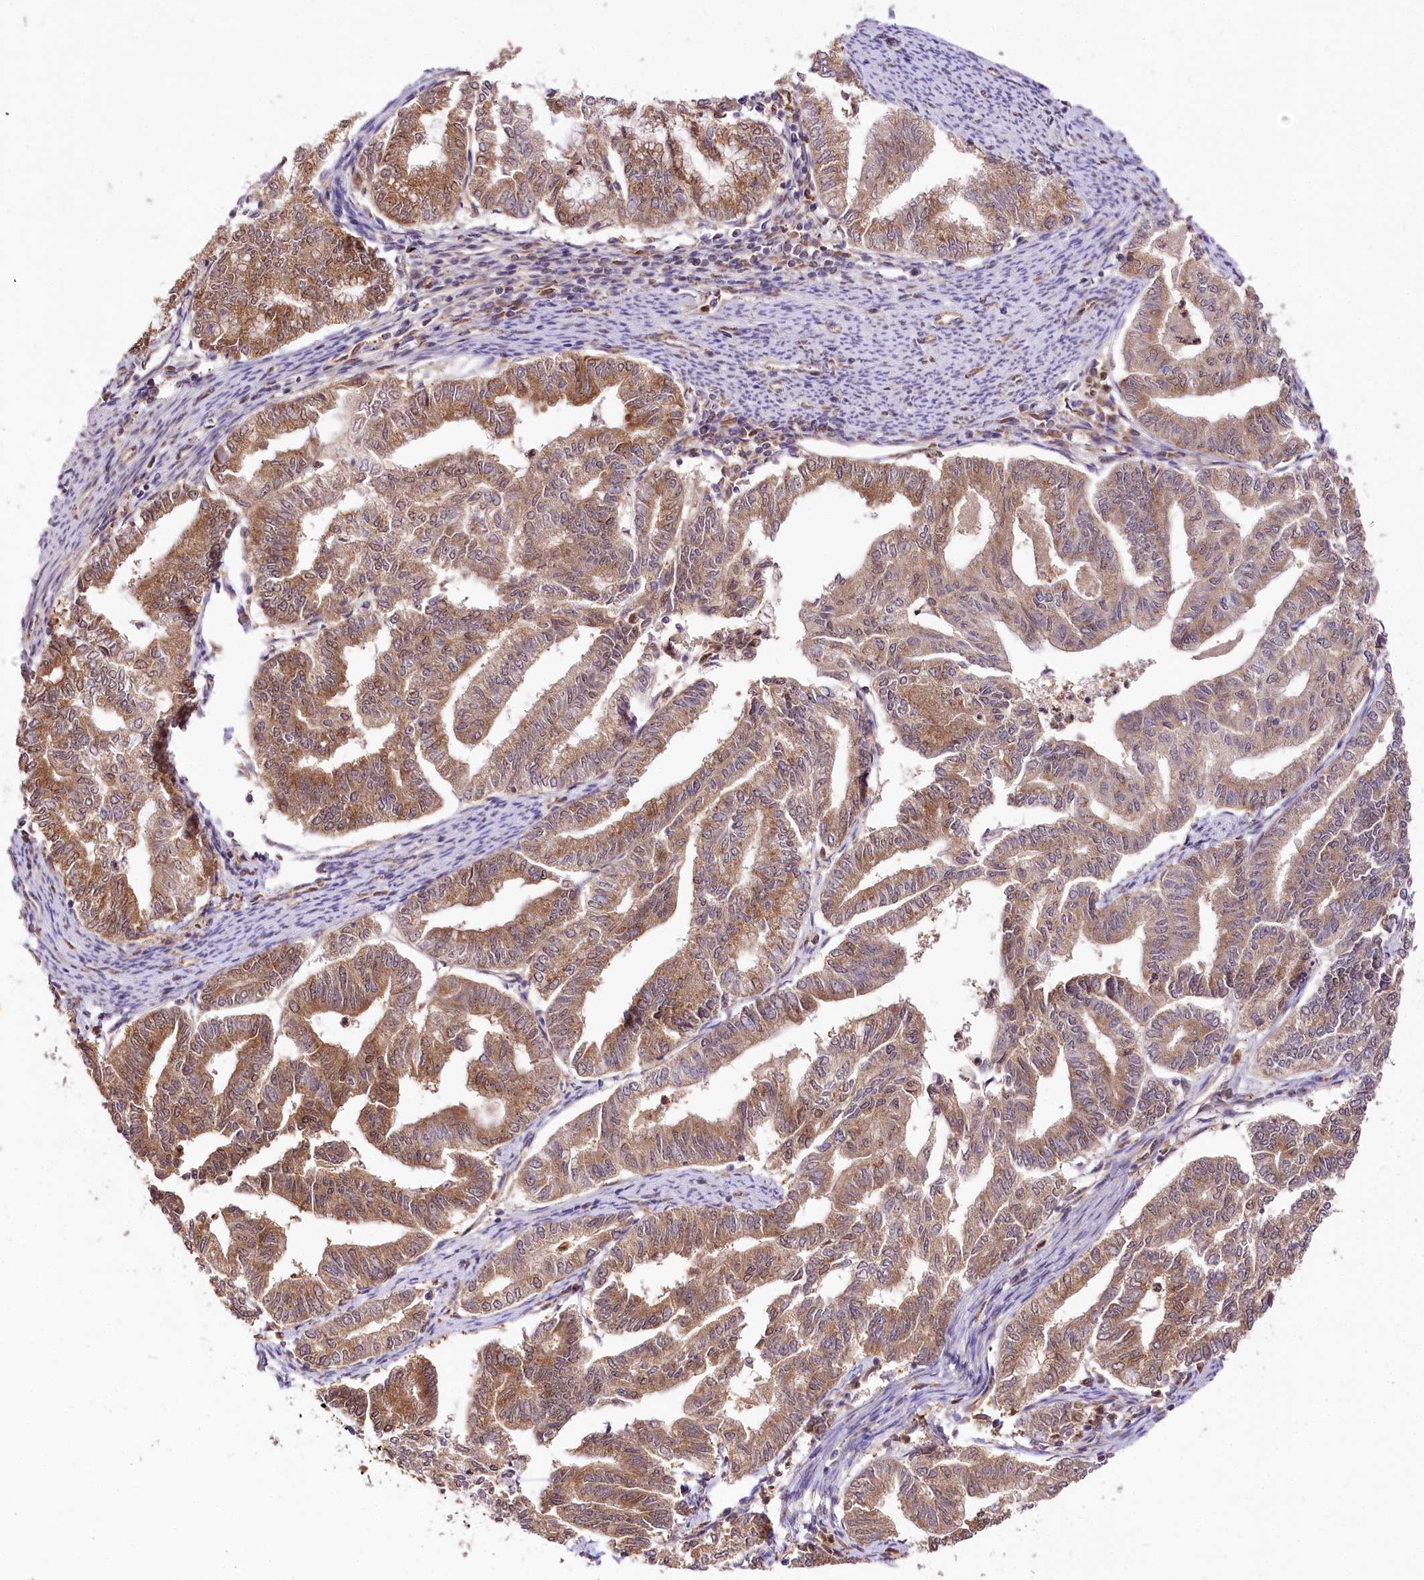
{"staining": {"intensity": "moderate", "quantity": ">75%", "location": "cytoplasmic/membranous"}, "tissue": "endometrial cancer", "cell_type": "Tumor cells", "image_type": "cancer", "snomed": [{"axis": "morphology", "description": "Adenocarcinoma, NOS"}, {"axis": "topography", "description": "Endometrium"}], "caption": "Immunohistochemistry (IHC) micrograph of human adenocarcinoma (endometrial) stained for a protein (brown), which demonstrates medium levels of moderate cytoplasmic/membranous expression in approximately >75% of tumor cells.", "gene": "GNL3L", "patient": {"sex": "female", "age": 79}}